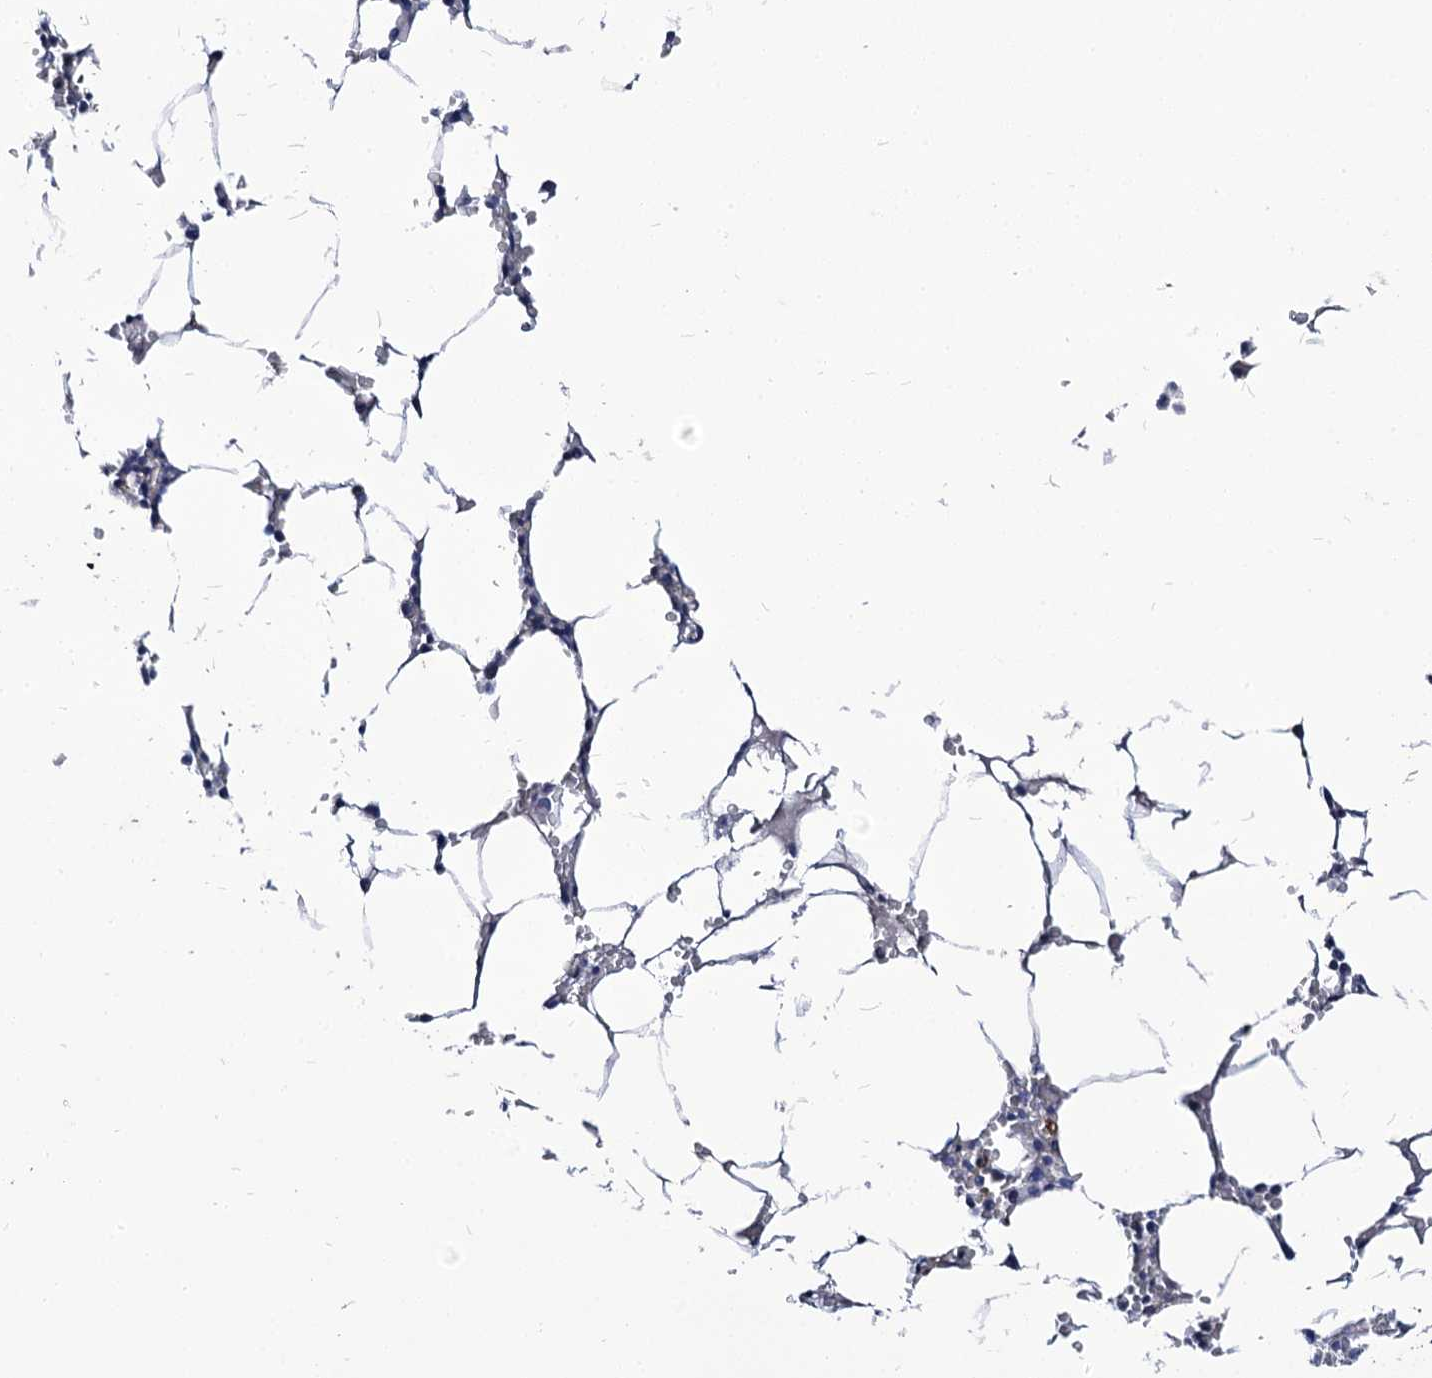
{"staining": {"intensity": "negative", "quantity": "none", "location": "none"}, "tissue": "bone marrow", "cell_type": "Hematopoietic cells", "image_type": "normal", "snomed": [{"axis": "morphology", "description": "Normal tissue, NOS"}, {"axis": "topography", "description": "Bone marrow"}], "caption": "Protein analysis of normal bone marrow displays no significant positivity in hematopoietic cells.", "gene": "PANX2", "patient": {"sex": "male", "age": 70}}